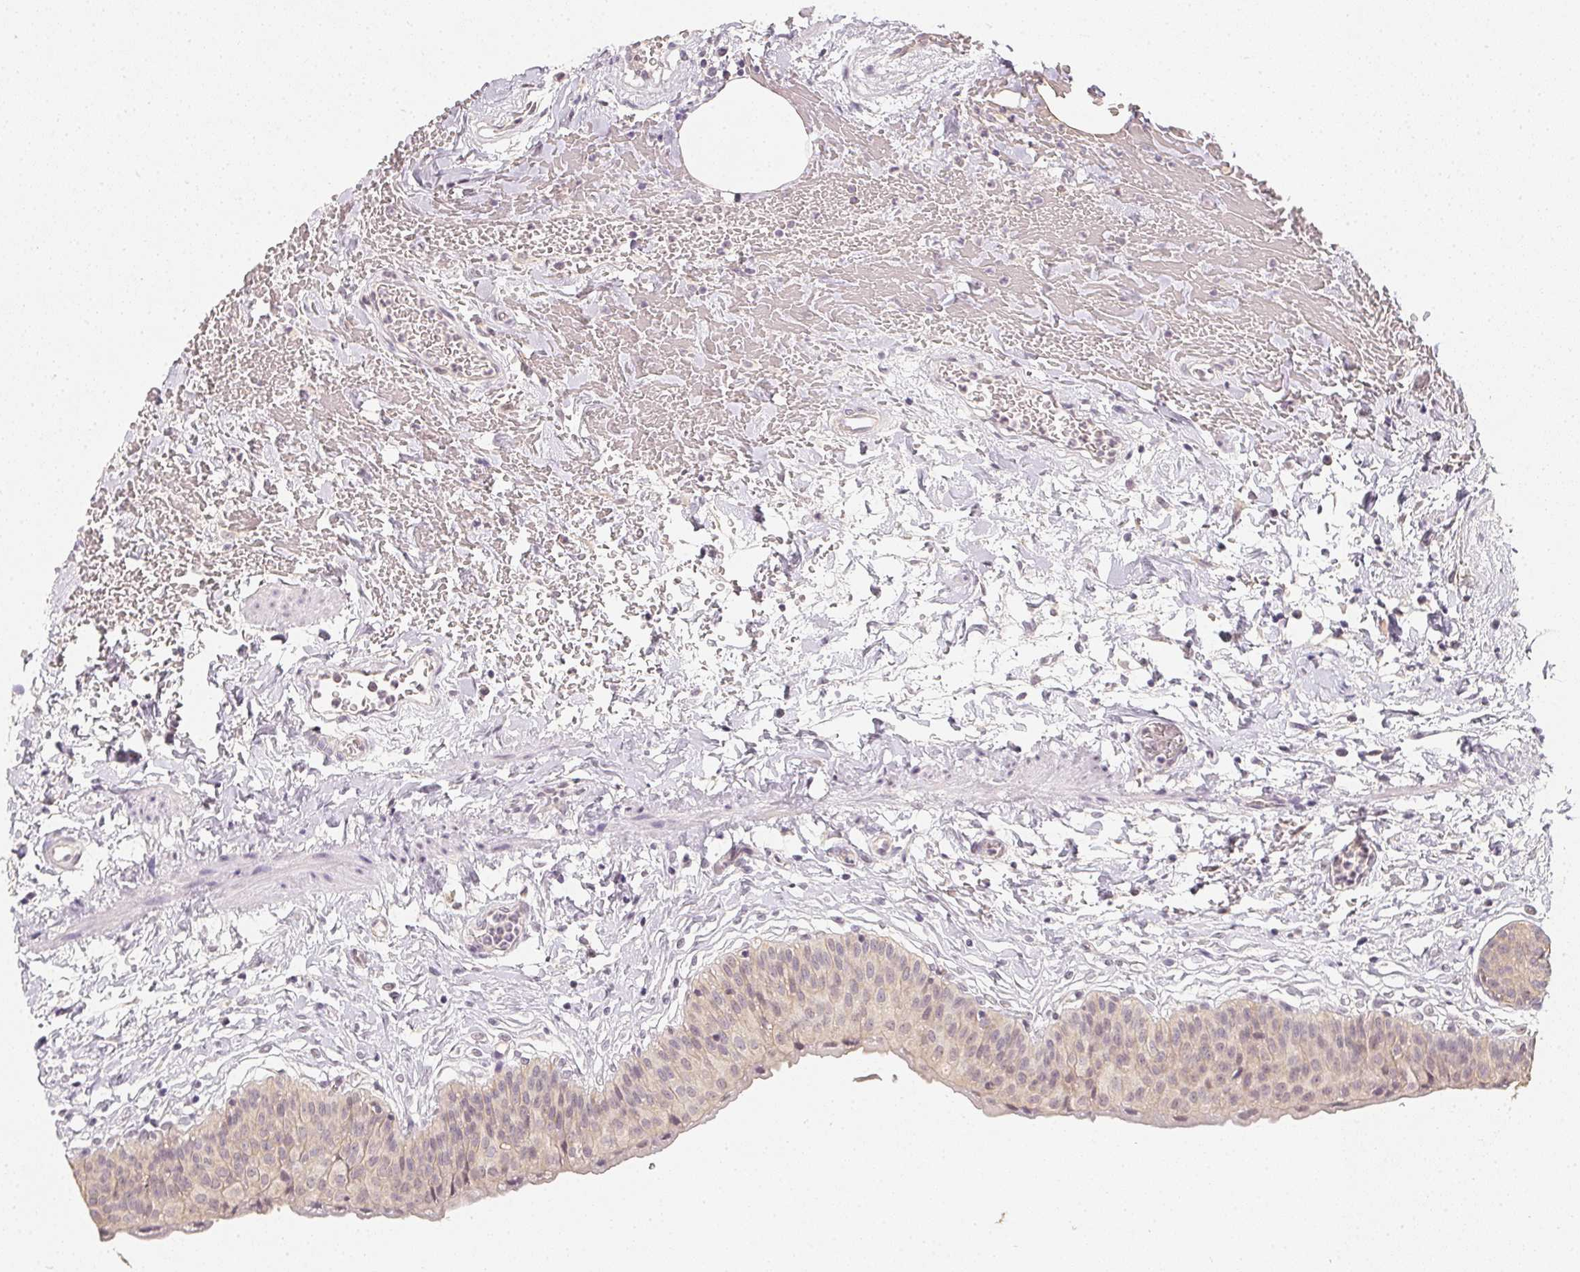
{"staining": {"intensity": "weak", "quantity": "25%-75%", "location": "nuclear"}, "tissue": "urinary bladder", "cell_type": "Urothelial cells", "image_type": "normal", "snomed": [{"axis": "morphology", "description": "Normal tissue, NOS"}, {"axis": "topography", "description": "Urinary bladder"}], "caption": "This micrograph demonstrates immunohistochemistry (IHC) staining of benign urinary bladder, with low weak nuclear staining in about 25%-75% of urothelial cells.", "gene": "SOAT1", "patient": {"sex": "male", "age": 55}}